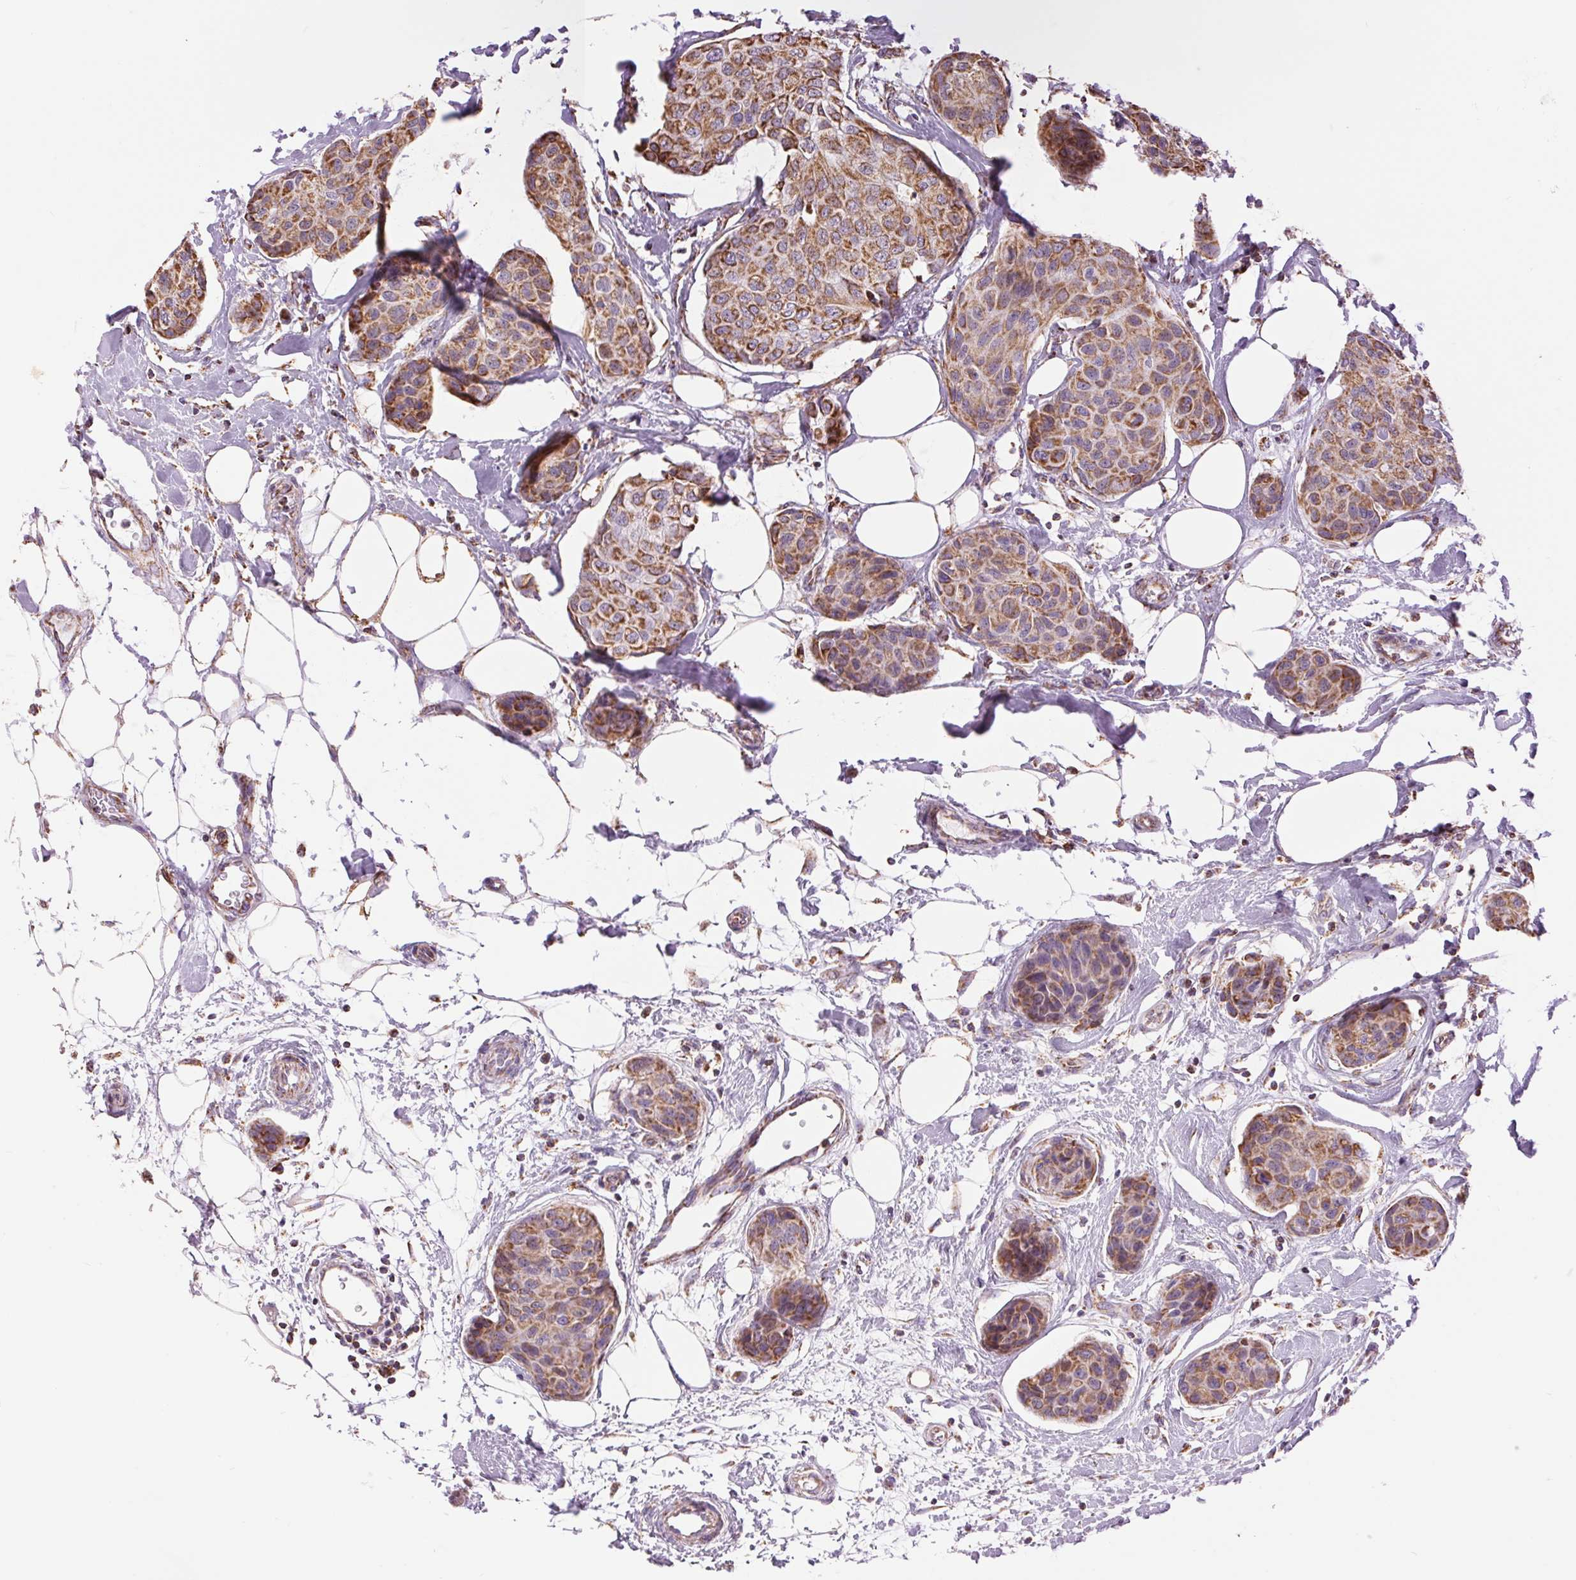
{"staining": {"intensity": "moderate", "quantity": ">75%", "location": "cytoplasmic/membranous"}, "tissue": "breast cancer", "cell_type": "Tumor cells", "image_type": "cancer", "snomed": [{"axis": "morphology", "description": "Duct carcinoma"}, {"axis": "topography", "description": "Breast"}], "caption": "Breast cancer stained with DAB IHC exhibits medium levels of moderate cytoplasmic/membranous staining in about >75% of tumor cells.", "gene": "ATP5PB", "patient": {"sex": "female", "age": 80}}